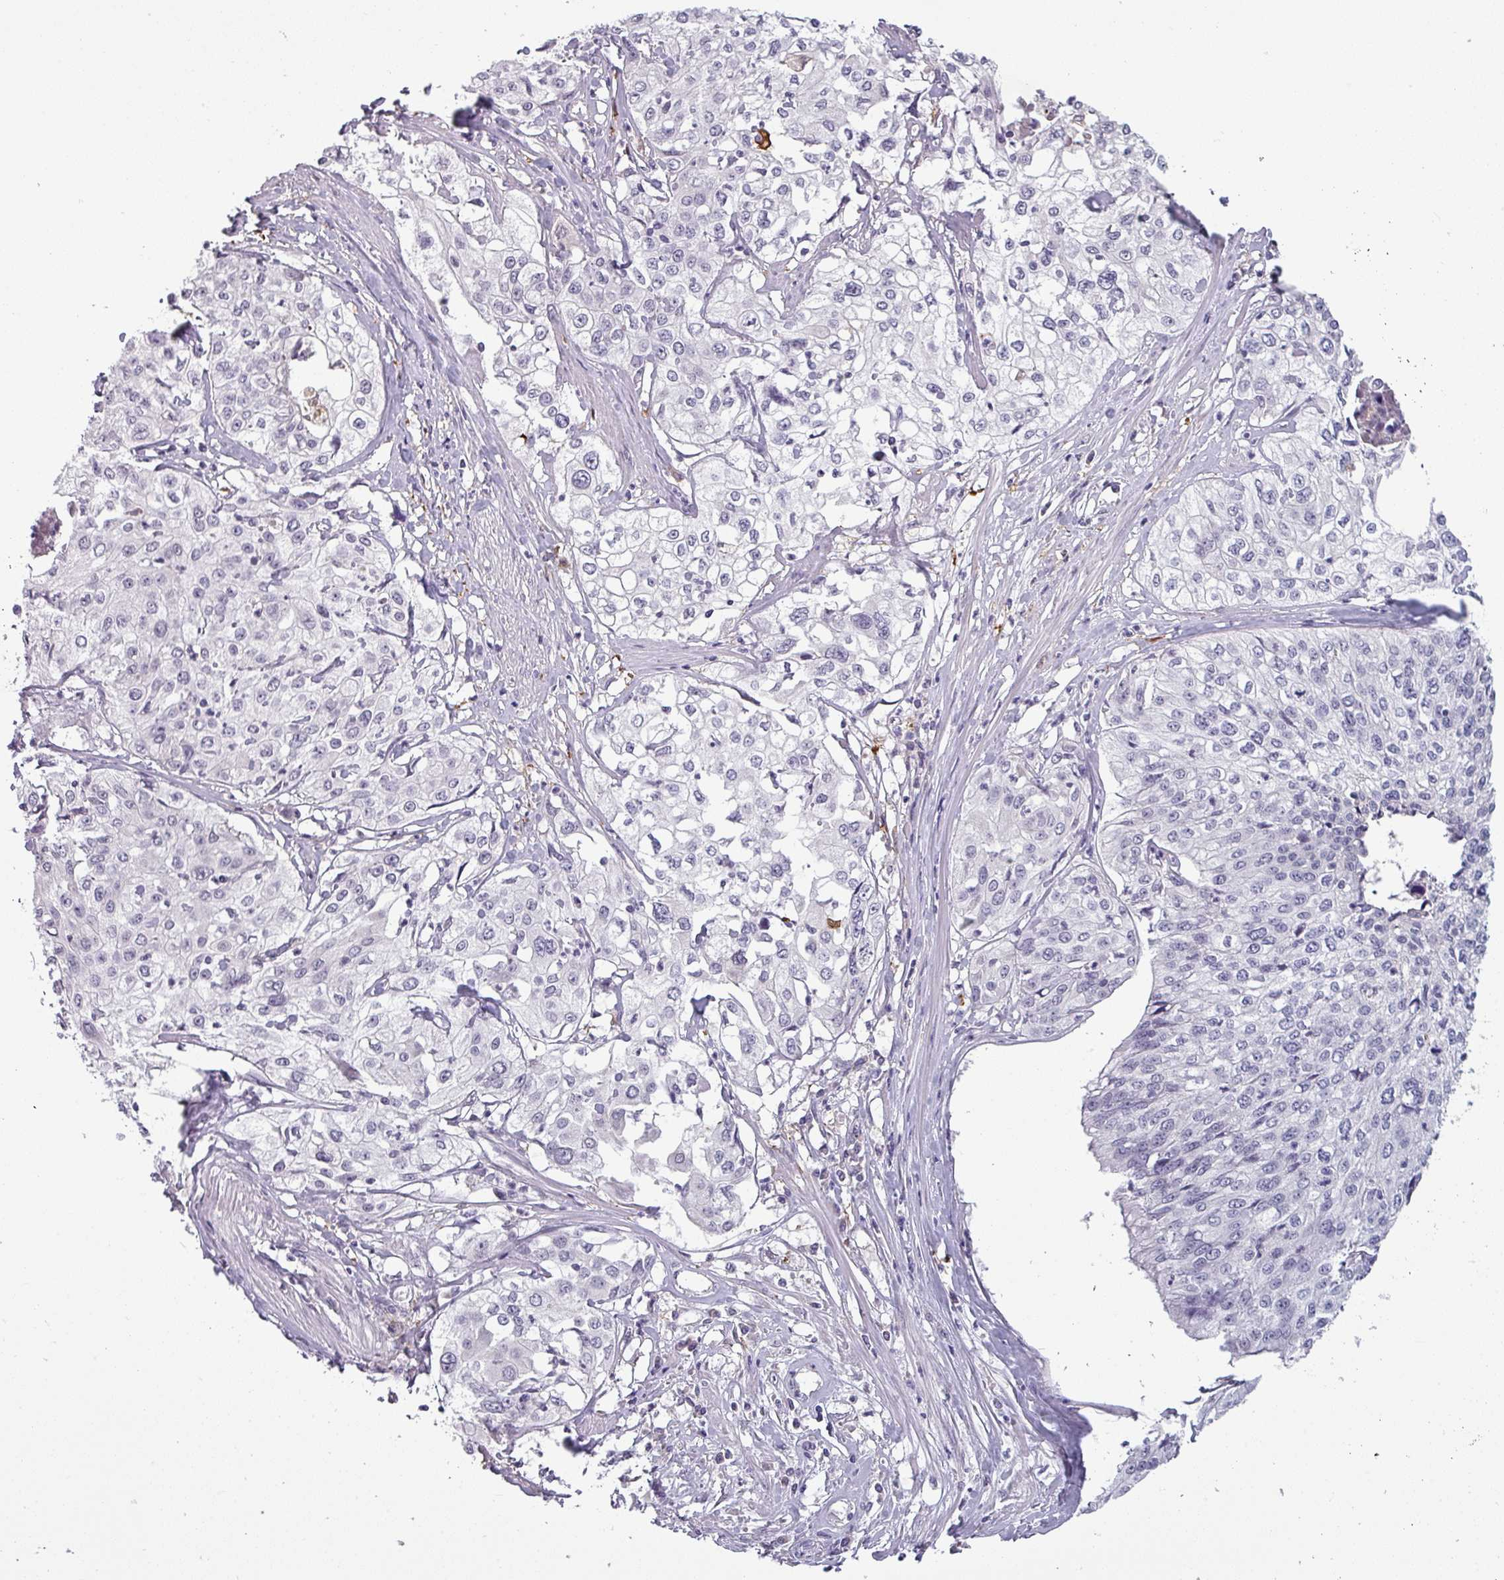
{"staining": {"intensity": "negative", "quantity": "none", "location": "none"}, "tissue": "cervical cancer", "cell_type": "Tumor cells", "image_type": "cancer", "snomed": [{"axis": "morphology", "description": "Squamous cell carcinoma, NOS"}, {"axis": "topography", "description": "Cervix"}], "caption": "Immunohistochemical staining of cervical cancer (squamous cell carcinoma) demonstrates no significant expression in tumor cells.", "gene": "SLC26A9", "patient": {"sex": "female", "age": 31}}